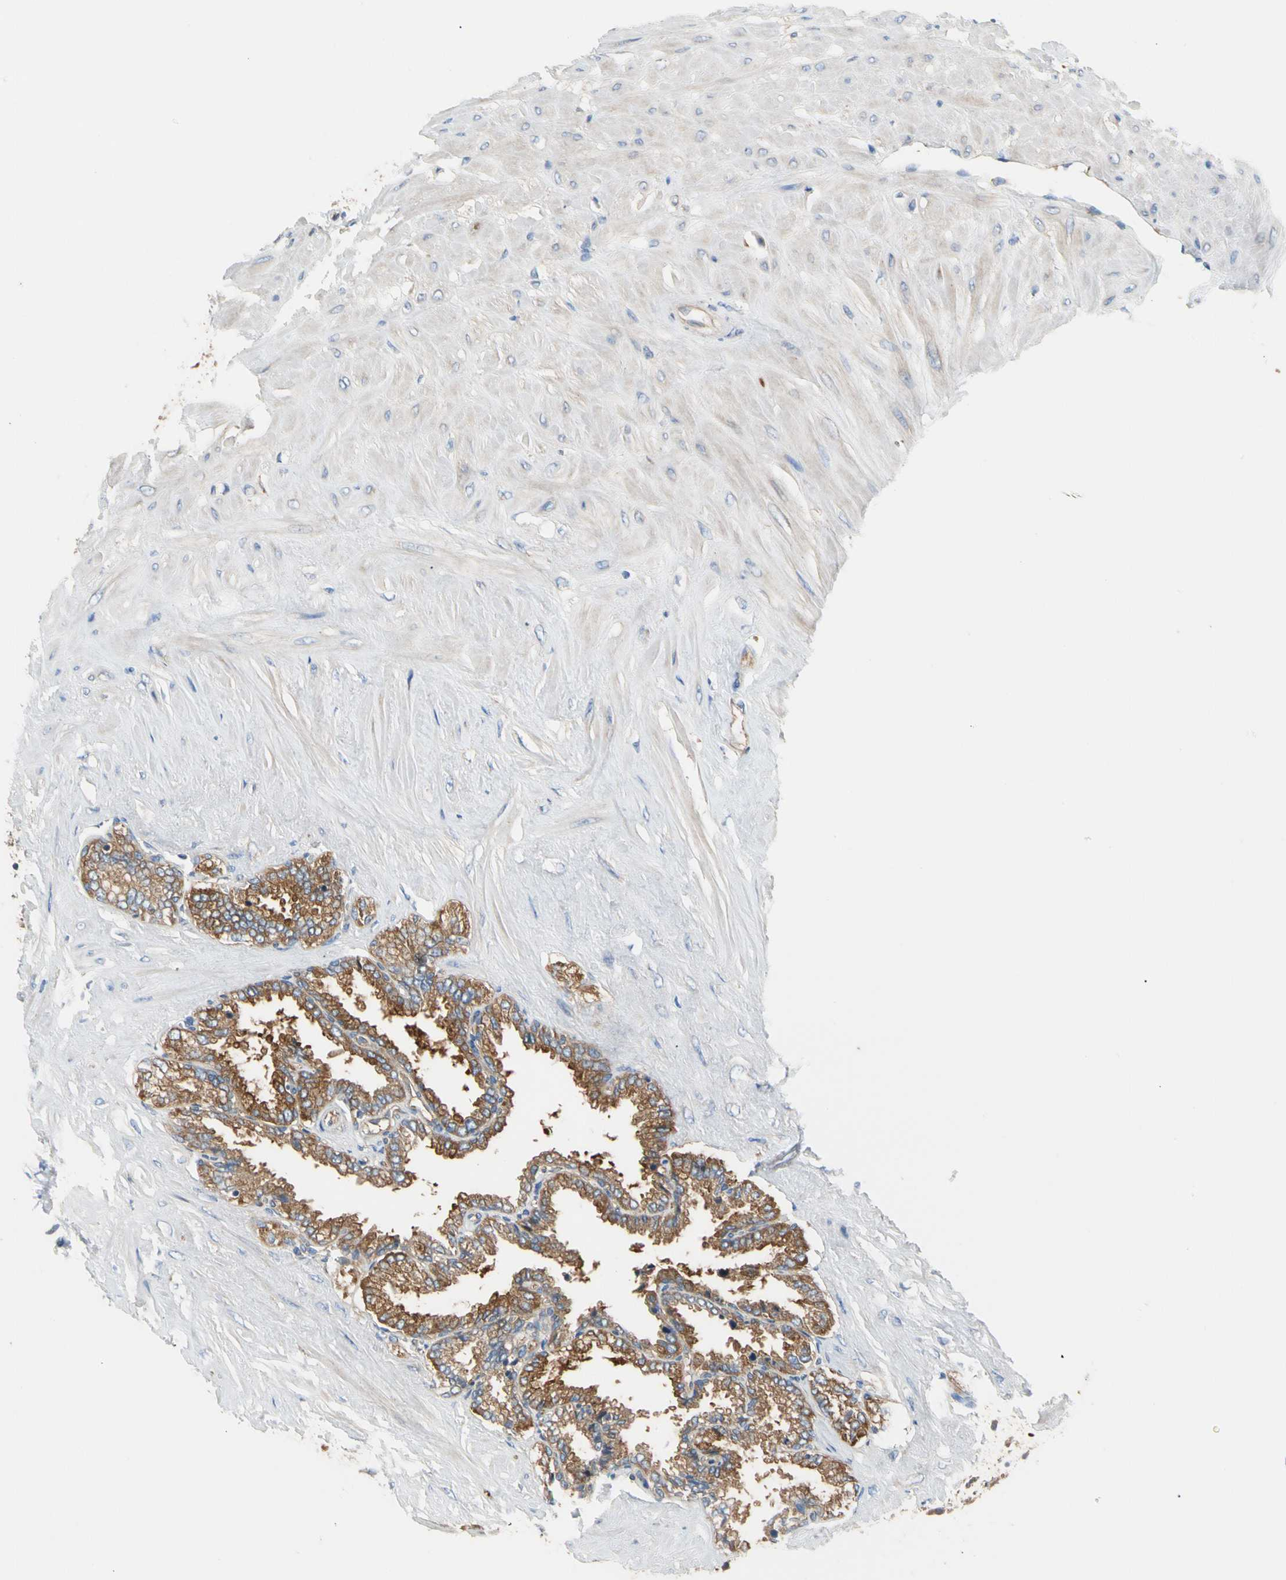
{"staining": {"intensity": "moderate", "quantity": ">75%", "location": "cytoplasmic/membranous"}, "tissue": "seminal vesicle", "cell_type": "Glandular cells", "image_type": "normal", "snomed": [{"axis": "morphology", "description": "Normal tissue, NOS"}, {"axis": "topography", "description": "Seminal veicle"}], "caption": "The photomicrograph shows a brown stain indicating the presence of a protein in the cytoplasmic/membranous of glandular cells in seminal vesicle.", "gene": "GPHN", "patient": {"sex": "male", "age": 46}}